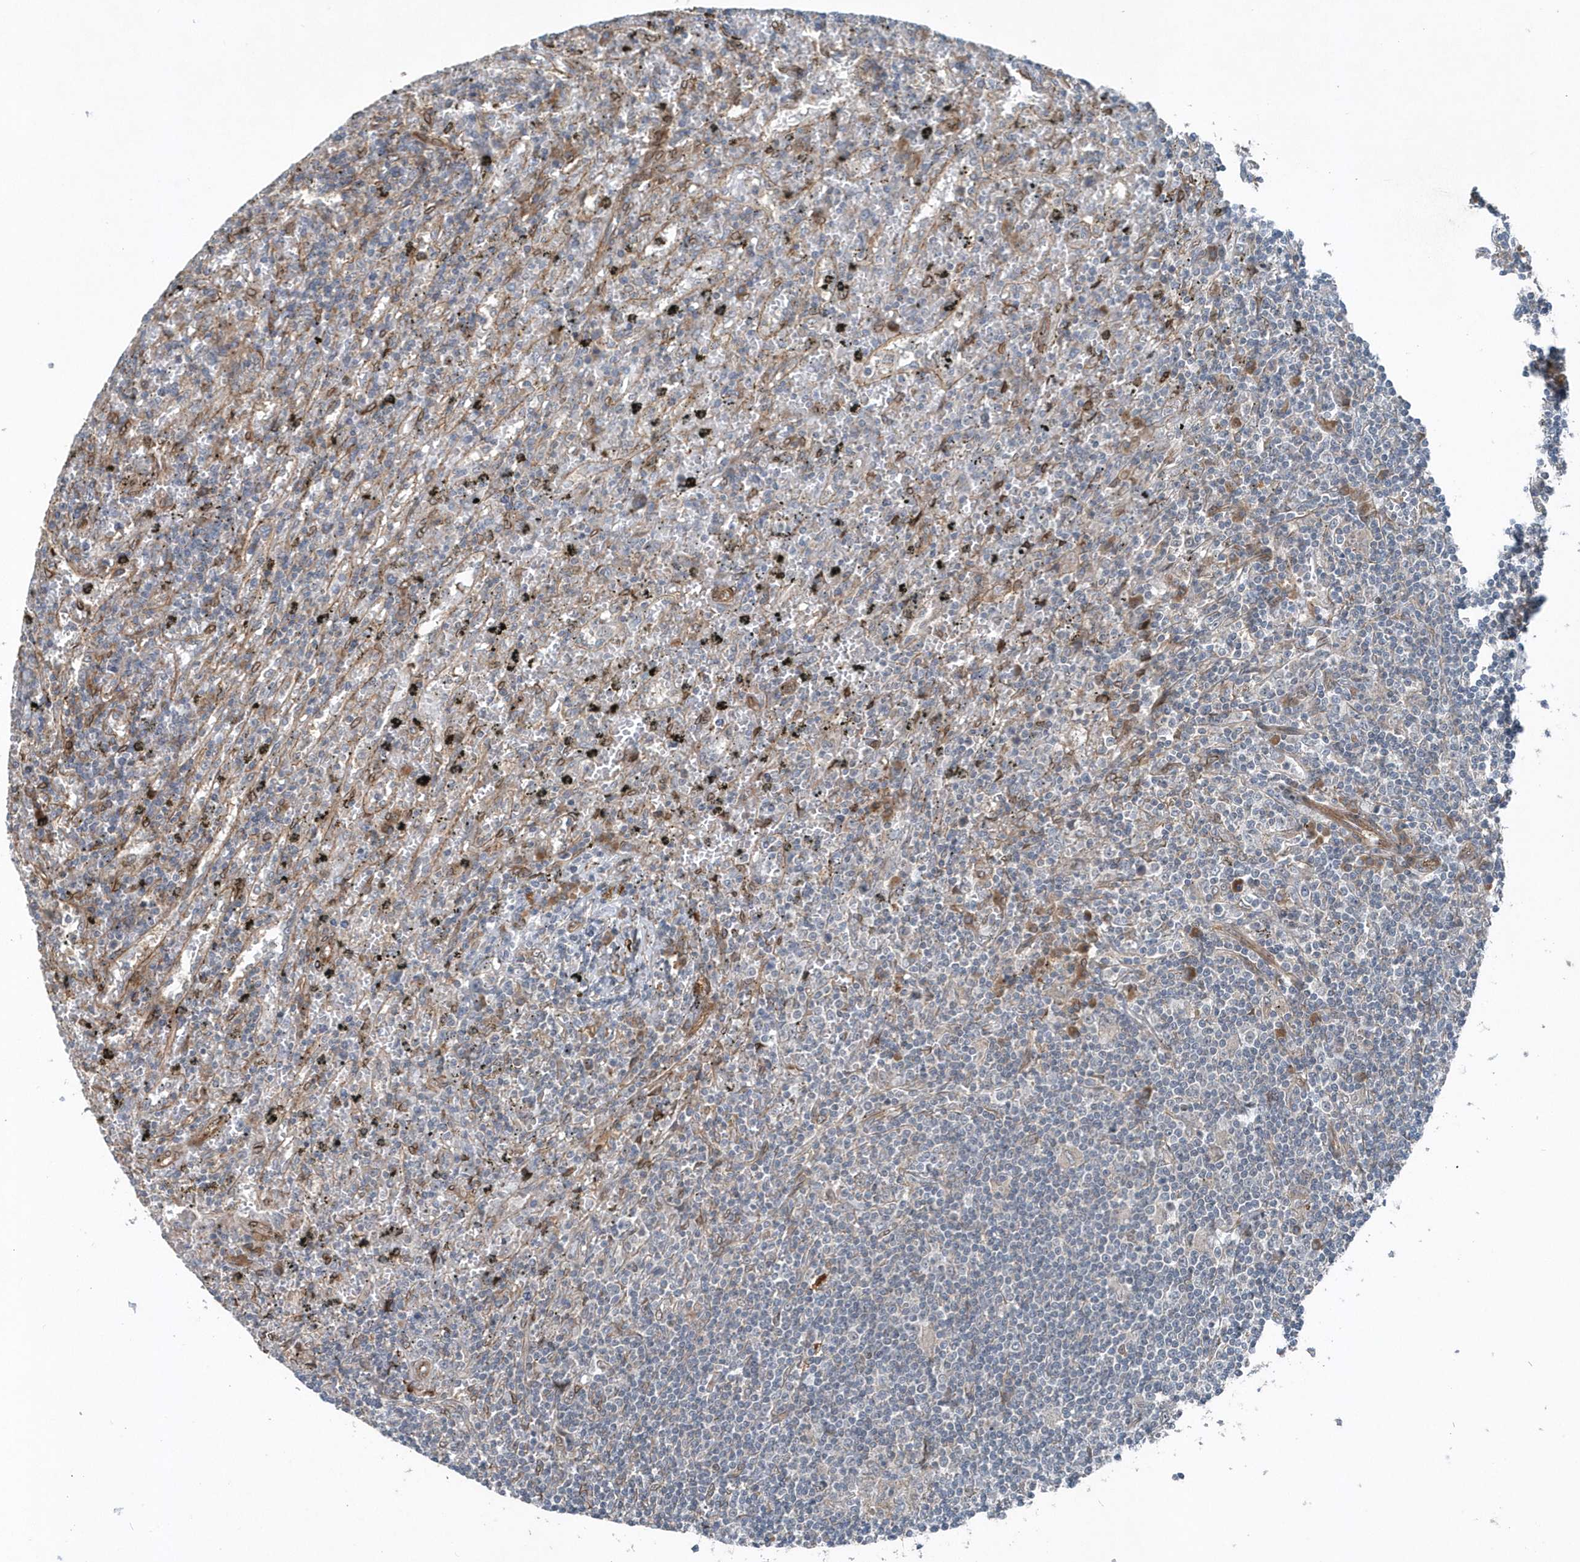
{"staining": {"intensity": "negative", "quantity": "none", "location": "none"}, "tissue": "lymphoma", "cell_type": "Tumor cells", "image_type": "cancer", "snomed": [{"axis": "morphology", "description": "Malignant lymphoma, non-Hodgkin's type, Low grade"}, {"axis": "topography", "description": "Spleen"}], "caption": "A high-resolution histopathology image shows IHC staining of malignant lymphoma, non-Hodgkin's type (low-grade), which demonstrates no significant expression in tumor cells. Nuclei are stained in blue.", "gene": "MCC", "patient": {"sex": "male", "age": 76}}